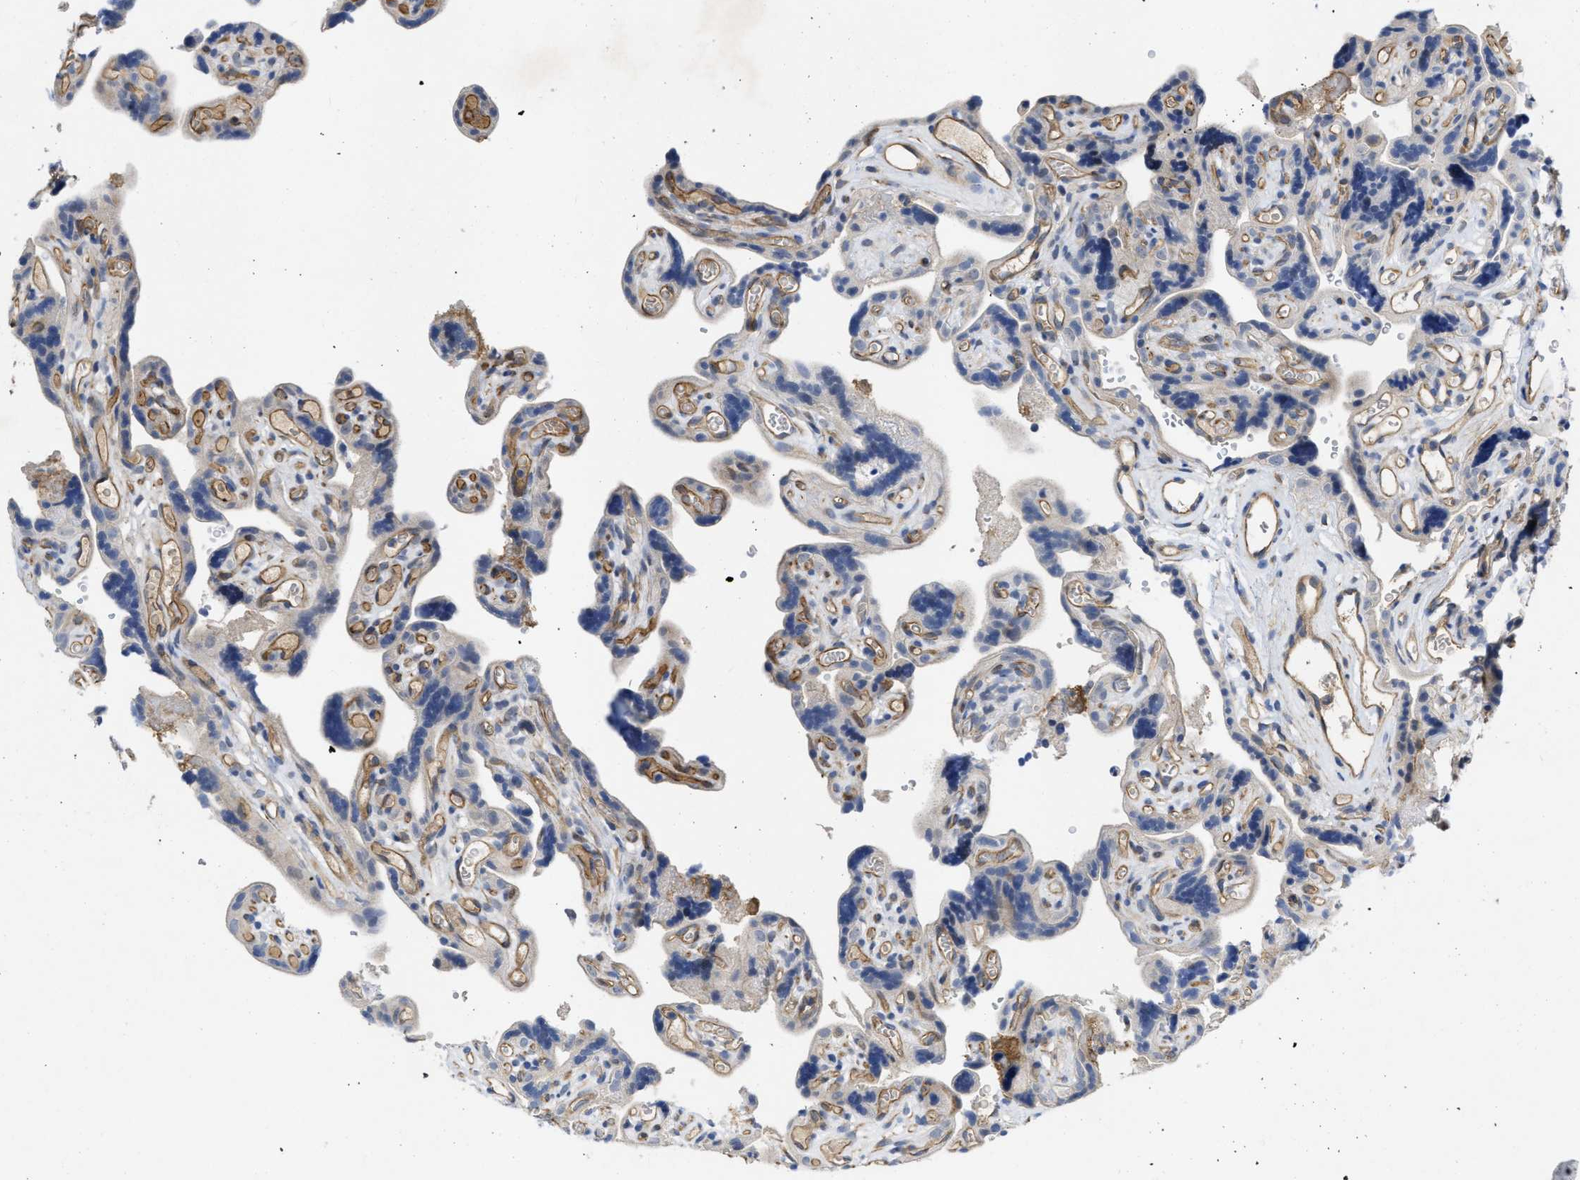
{"staining": {"intensity": "weak", "quantity": "<25%", "location": "cytoplasmic/membranous"}, "tissue": "placenta", "cell_type": "Decidual cells", "image_type": "normal", "snomed": [{"axis": "morphology", "description": "Normal tissue, NOS"}, {"axis": "topography", "description": "Placenta"}], "caption": "Decidual cells show no significant protein positivity in benign placenta.", "gene": "ARHGEF26", "patient": {"sex": "female", "age": 30}}